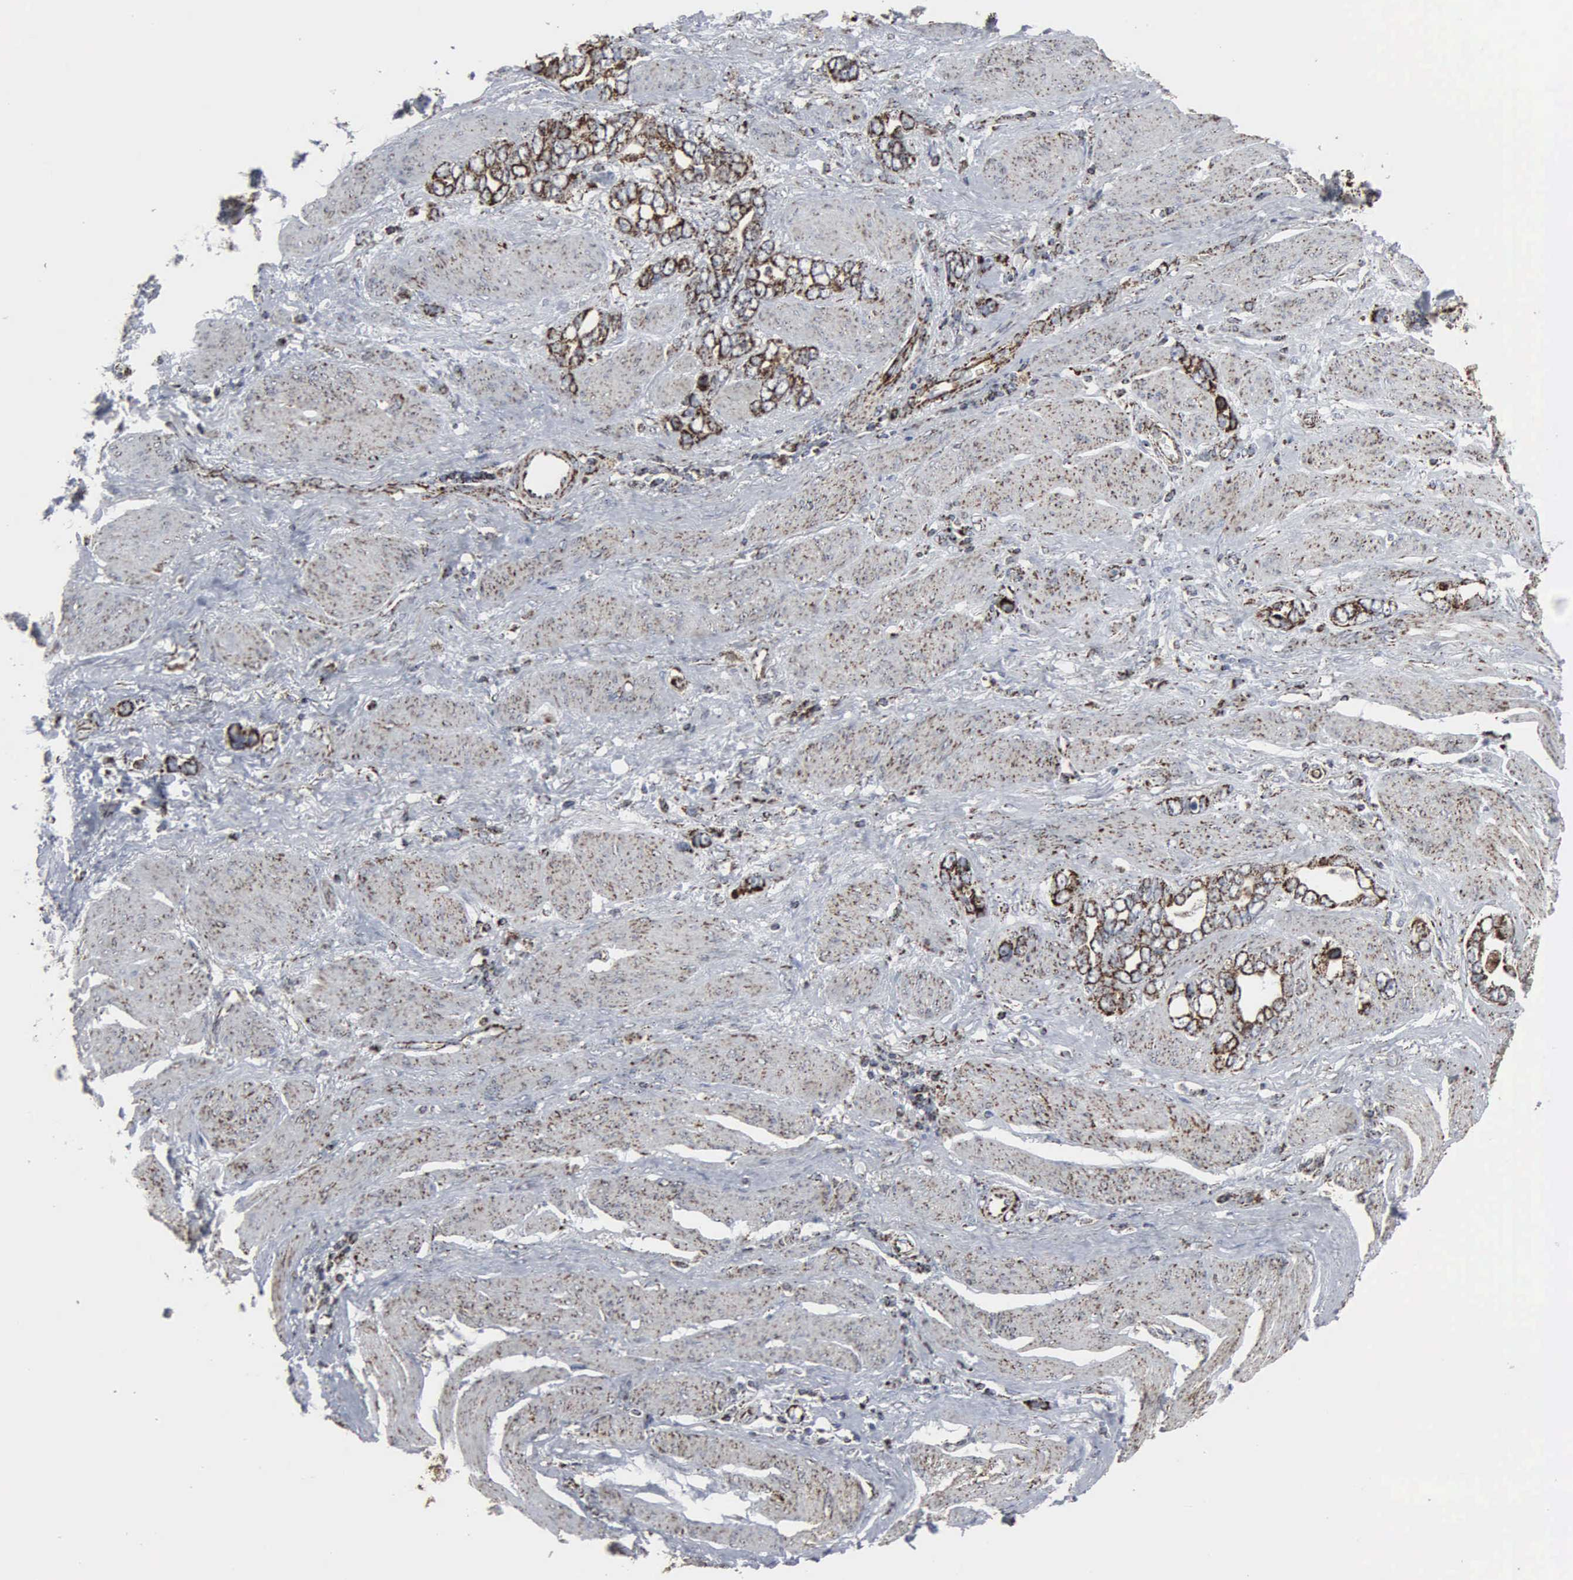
{"staining": {"intensity": "strong", "quantity": ">75%", "location": "cytoplasmic/membranous"}, "tissue": "stomach cancer", "cell_type": "Tumor cells", "image_type": "cancer", "snomed": [{"axis": "morphology", "description": "Adenocarcinoma, NOS"}, {"axis": "topography", "description": "Stomach"}], "caption": "Immunohistochemical staining of human stomach cancer (adenocarcinoma) exhibits strong cytoplasmic/membranous protein positivity in approximately >75% of tumor cells.", "gene": "HSPA9", "patient": {"sex": "male", "age": 78}}